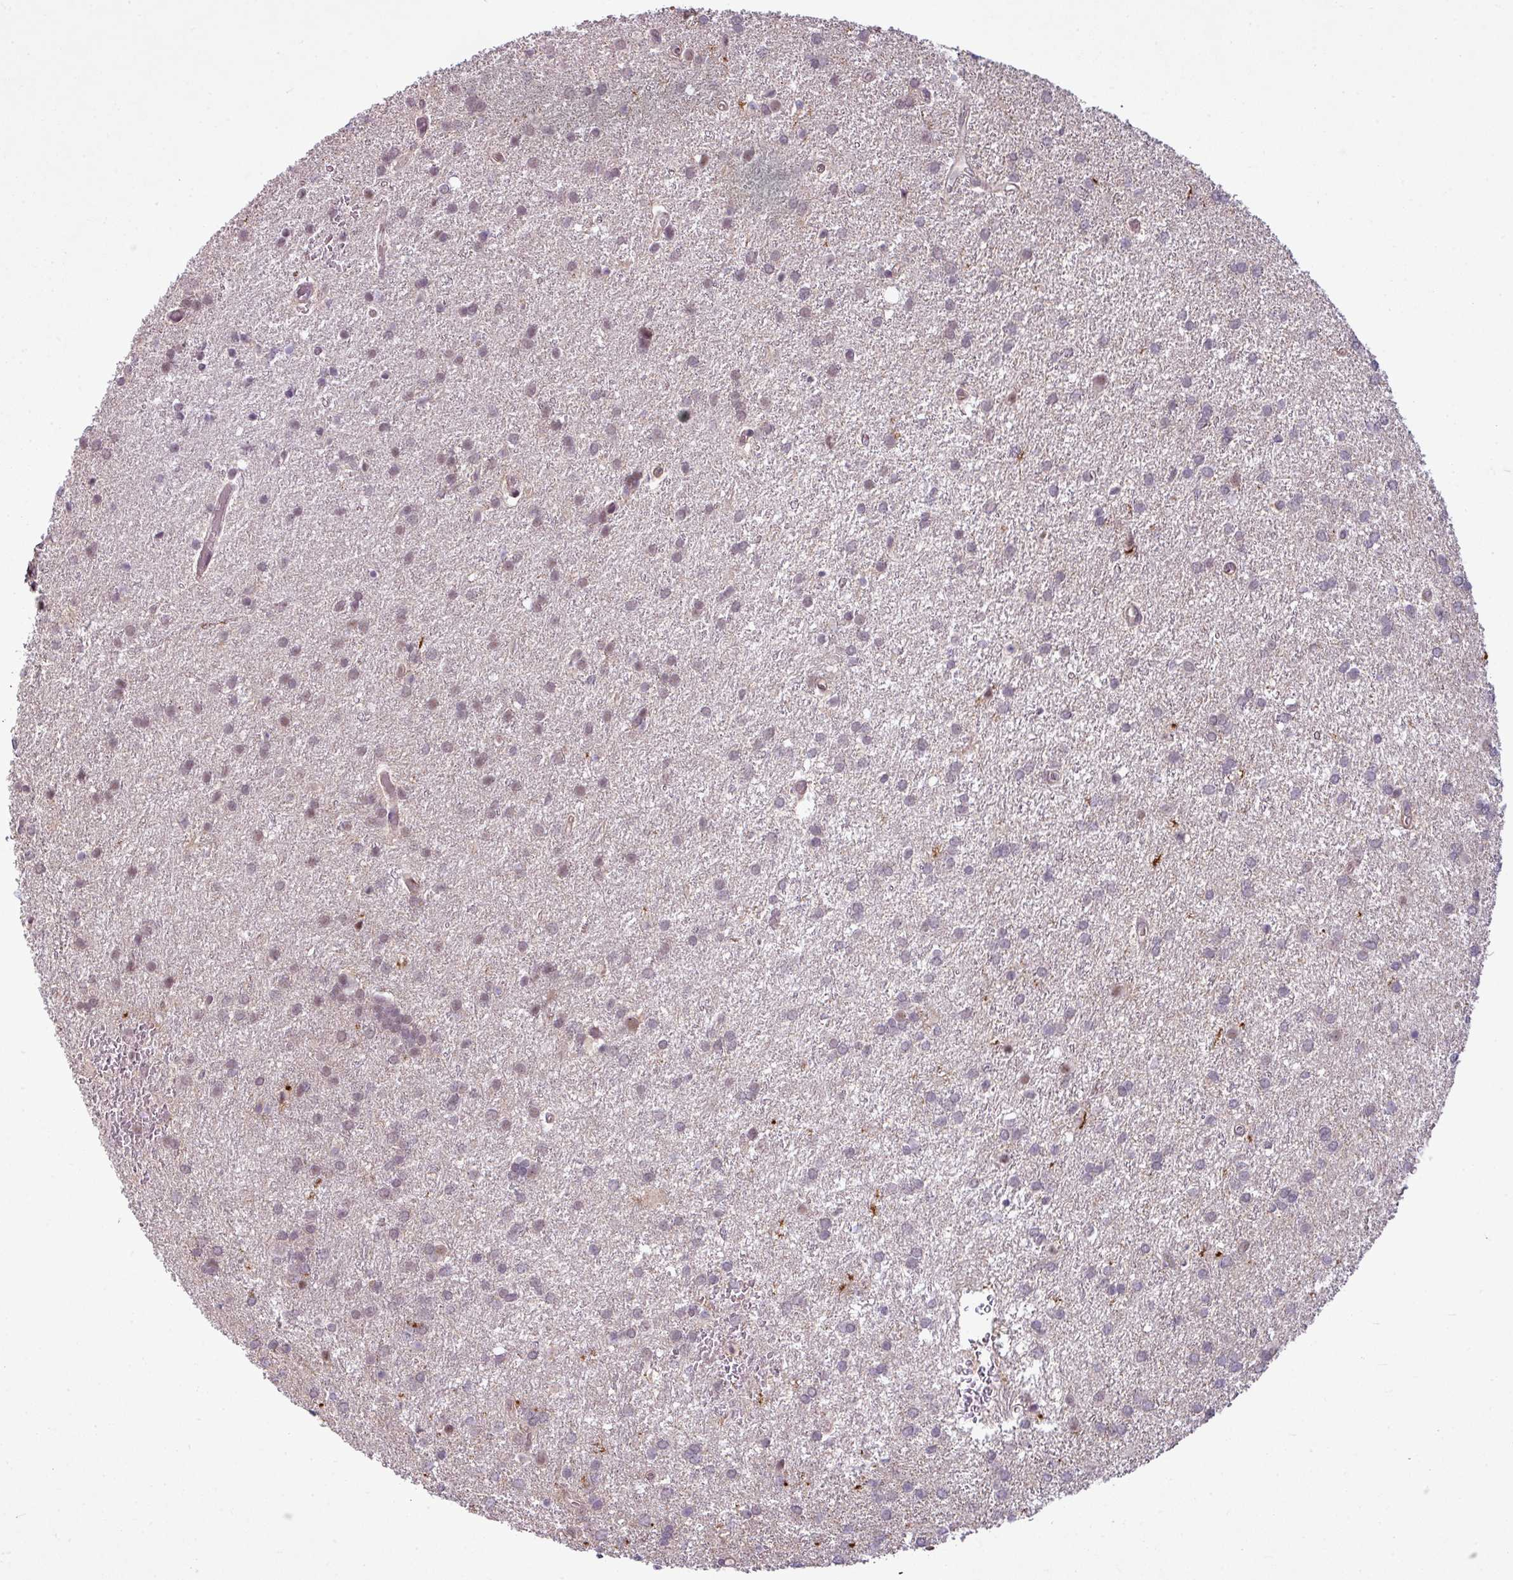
{"staining": {"intensity": "negative", "quantity": "none", "location": "none"}, "tissue": "glioma", "cell_type": "Tumor cells", "image_type": "cancer", "snomed": [{"axis": "morphology", "description": "Glioma, malignant, High grade"}, {"axis": "topography", "description": "Brain"}], "caption": "This is an IHC photomicrograph of malignant glioma (high-grade). There is no positivity in tumor cells.", "gene": "ZC2HC1C", "patient": {"sex": "female", "age": 50}}